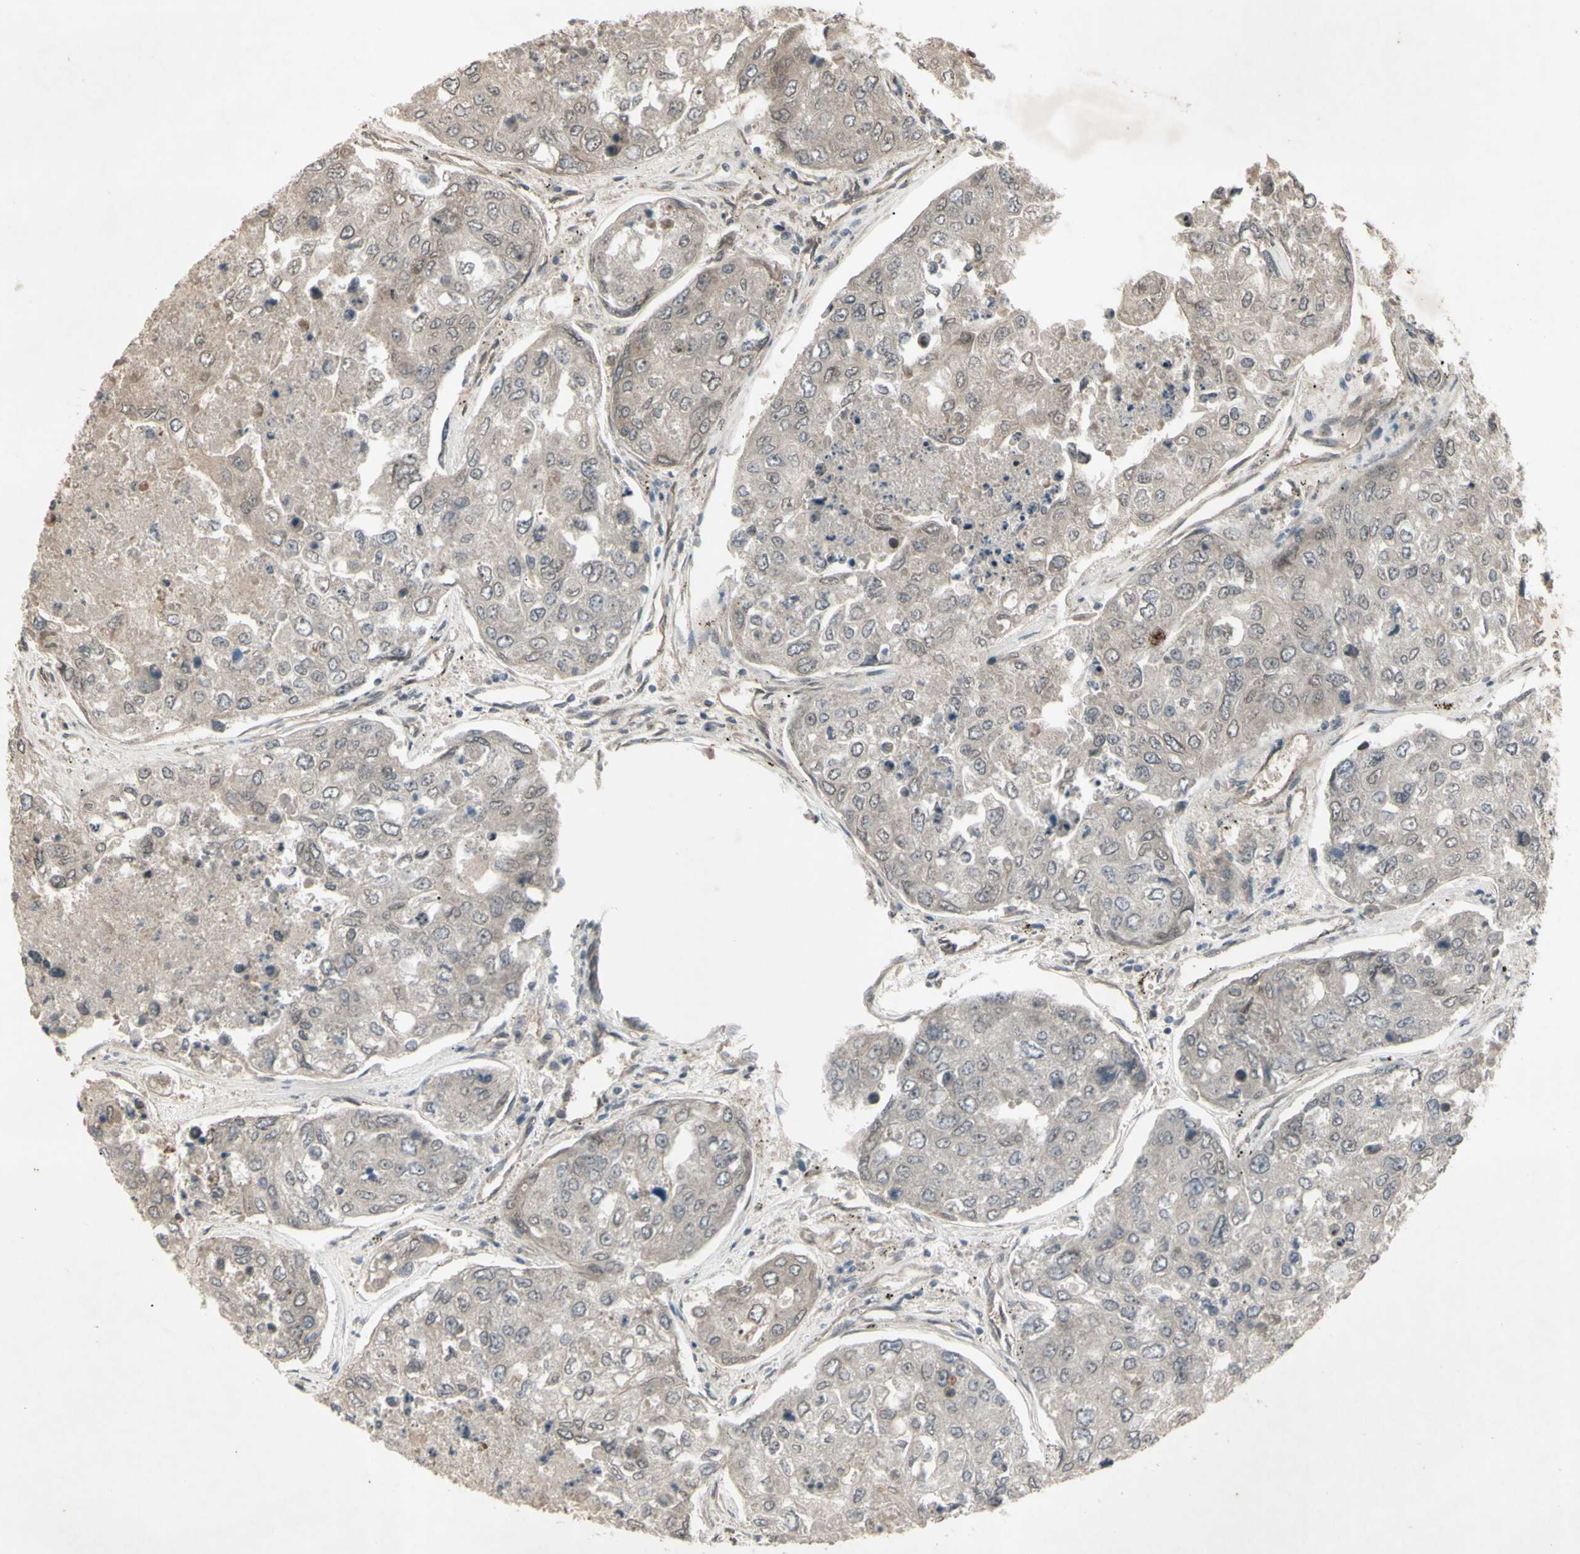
{"staining": {"intensity": "weak", "quantity": ">75%", "location": "cytoplasmic/membranous"}, "tissue": "urothelial cancer", "cell_type": "Tumor cells", "image_type": "cancer", "snomed": [{"axis": "morphology", "description": "Urothelial carcinoma, High grade"}, {"axis": "topography", "description": "Lymph node"}, {"axis": "topography", "description": "Urinary bladder"}], "caption": "Protein expression by immunohistochemistry reveals weak cytoplasmic/membranous positivity in approximately >75% of tumor cells in urothelial cancer.", "gene": "JAG1", "patient": {"sex": "male", "age": 51}}